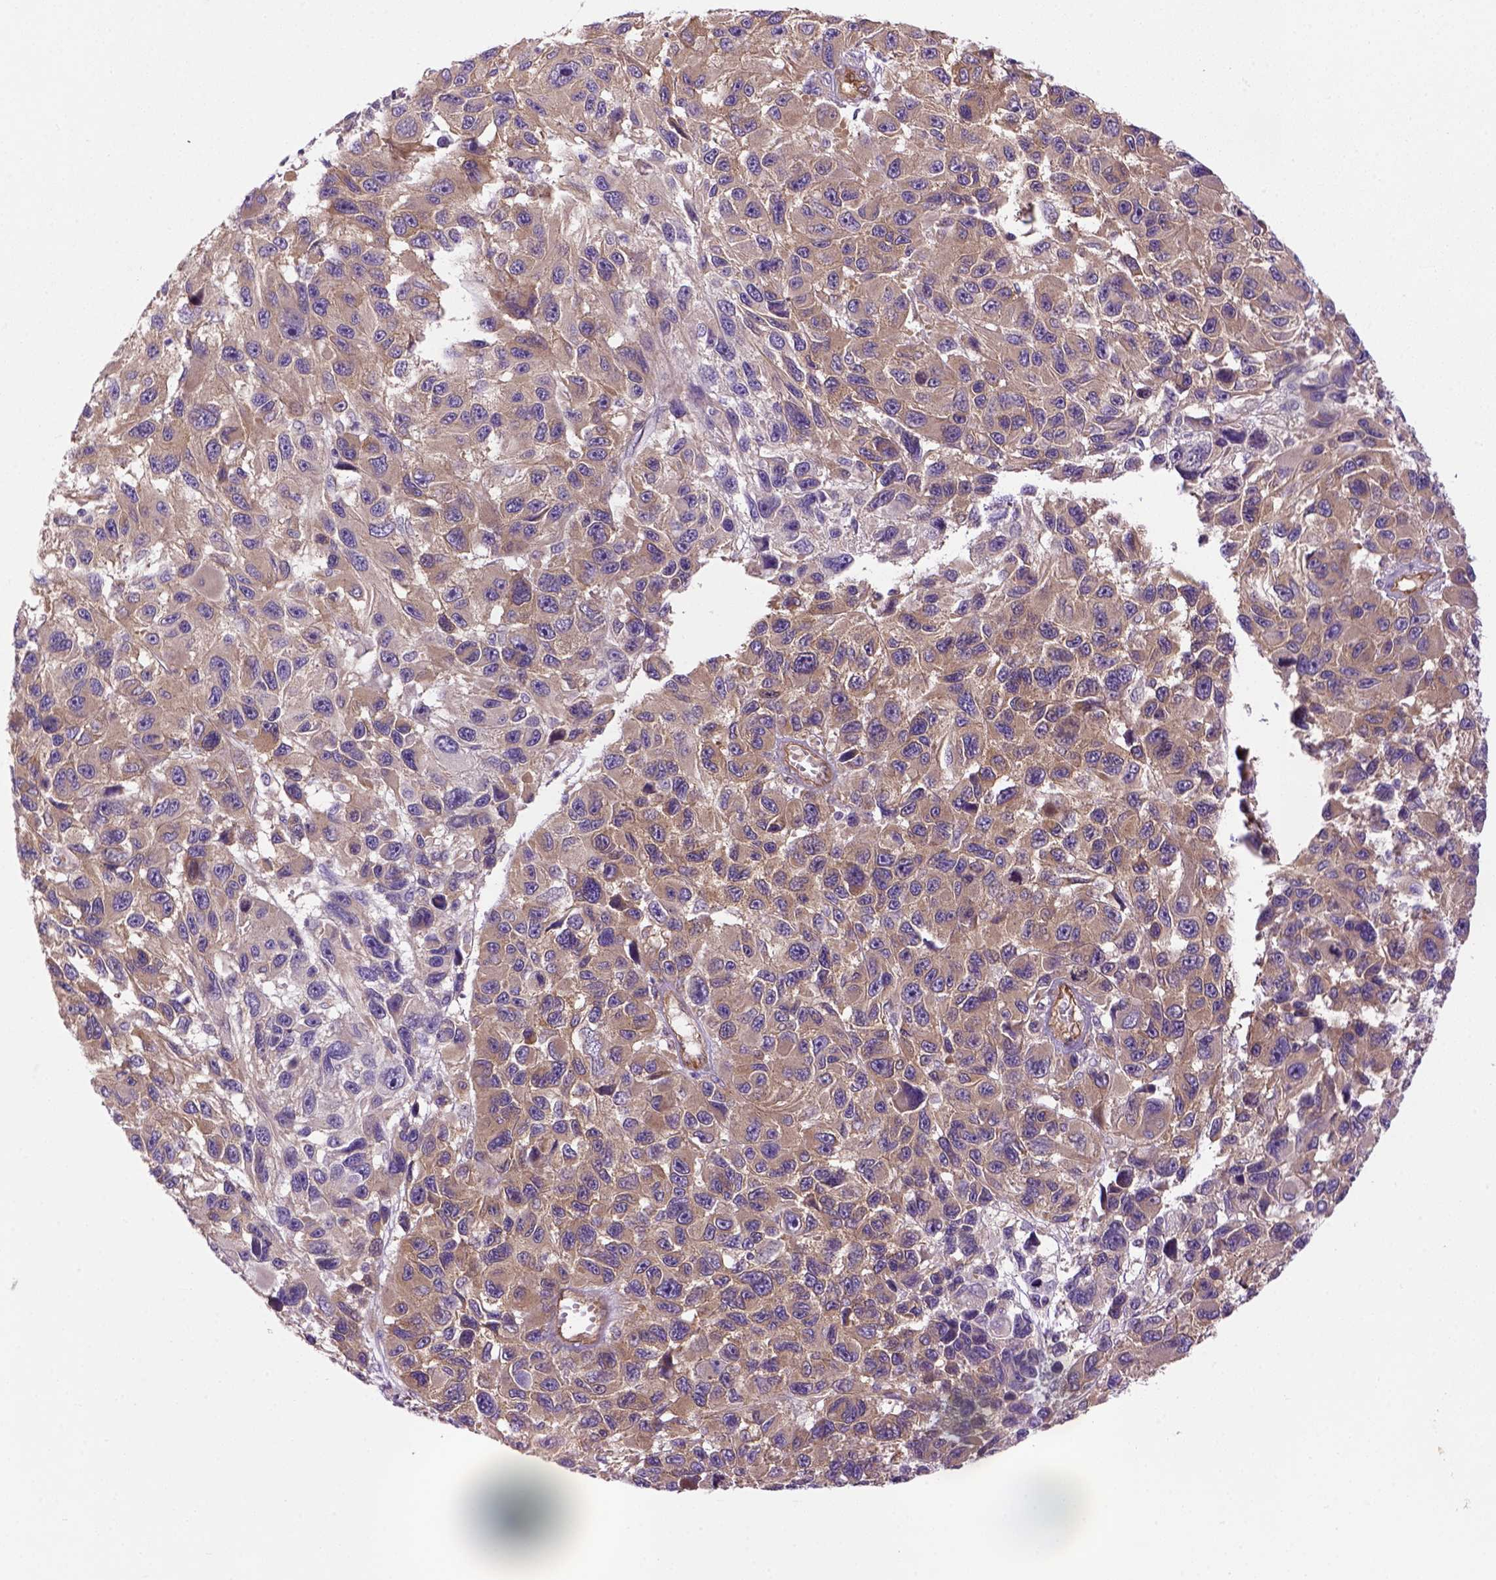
{"staining": {"intensity": "moderate", "quantity": ">75%", "location": "cytoplasmic/membranous"}, "tissue": "melanoma", "cell_type": "Tumor cells", "image_type": "cancer", "snomed": [{"axis": "morphology", "description": "Malignant melanoma, NOS"}, {"axis": "topography", "description": "Skin"}], "caption": "IHC staining of melanoma, which shows medium levels of moderate cytoplasmic/membranous staining in about >75% of tumor cells indicating moderate cytoplasmic/membranous protein positivity. The staining was performed using DAB (brown) for protein detection and nuclei were counterstained in hematoxylin (blue).", "gene": "CASKIN2", "patient": {"sex": "male", "age": 53}}